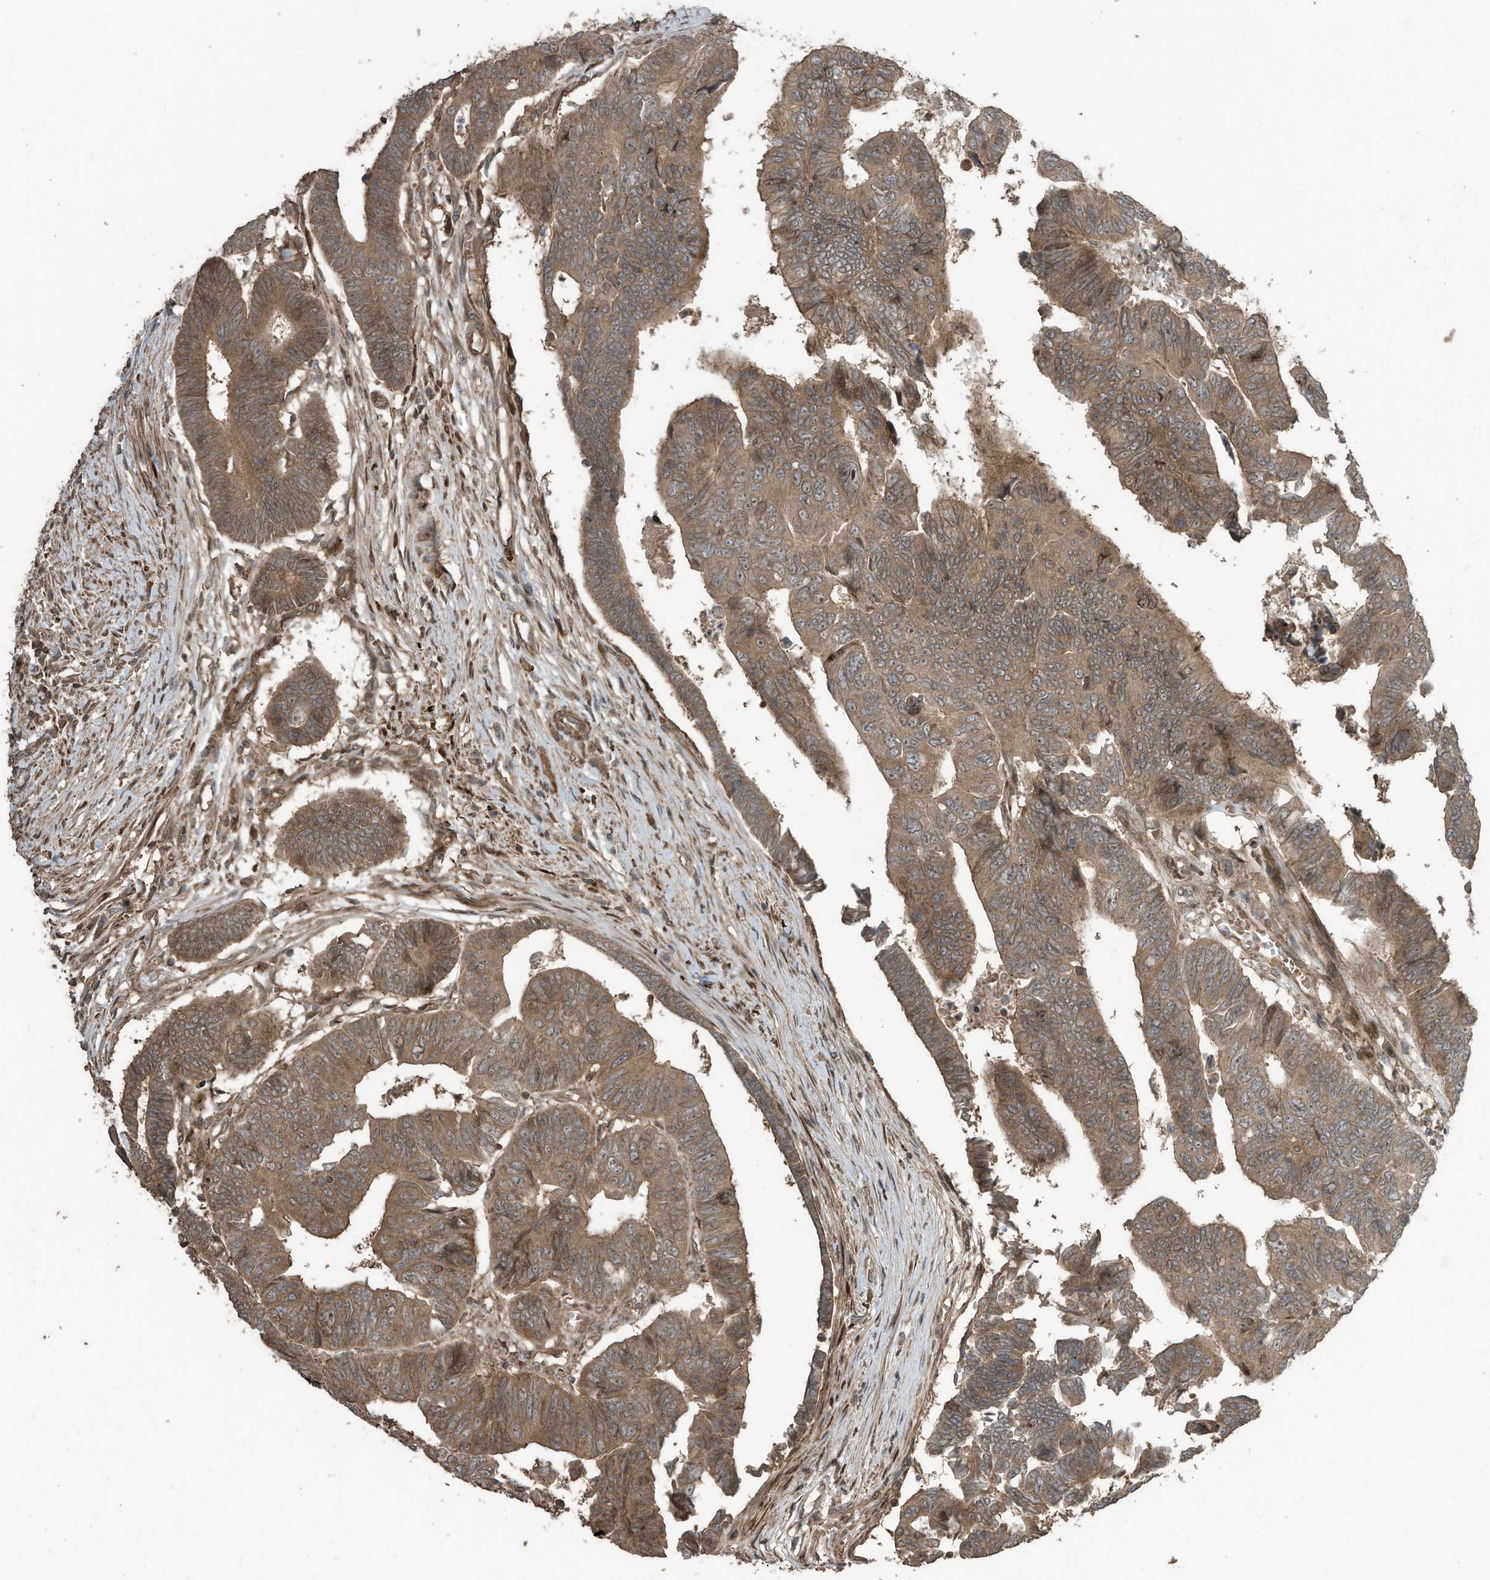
{"staining": {"intensity": "moderate", "quantity": ">75%", "location": "cytoplasmic/membranous"}, "tissue": "colorectal cancer", "cell_type": "Tumor cells", "image_type": "cancer", "snomed": [{"axis": "morphology", "description": "Adenocarcinoma, NOS"}, {"axis": "topography", "description": "Rectum"}], "caption": "Approximately >75% of tumor cells in colorectal cancer (adenocarcinoma) show moderate cytoplasmic/membranous protein positivity as visualized by brown immunohistochemical staining.", "gene": "ZNF653", "patient": {"sex": "female", "age": 65}}